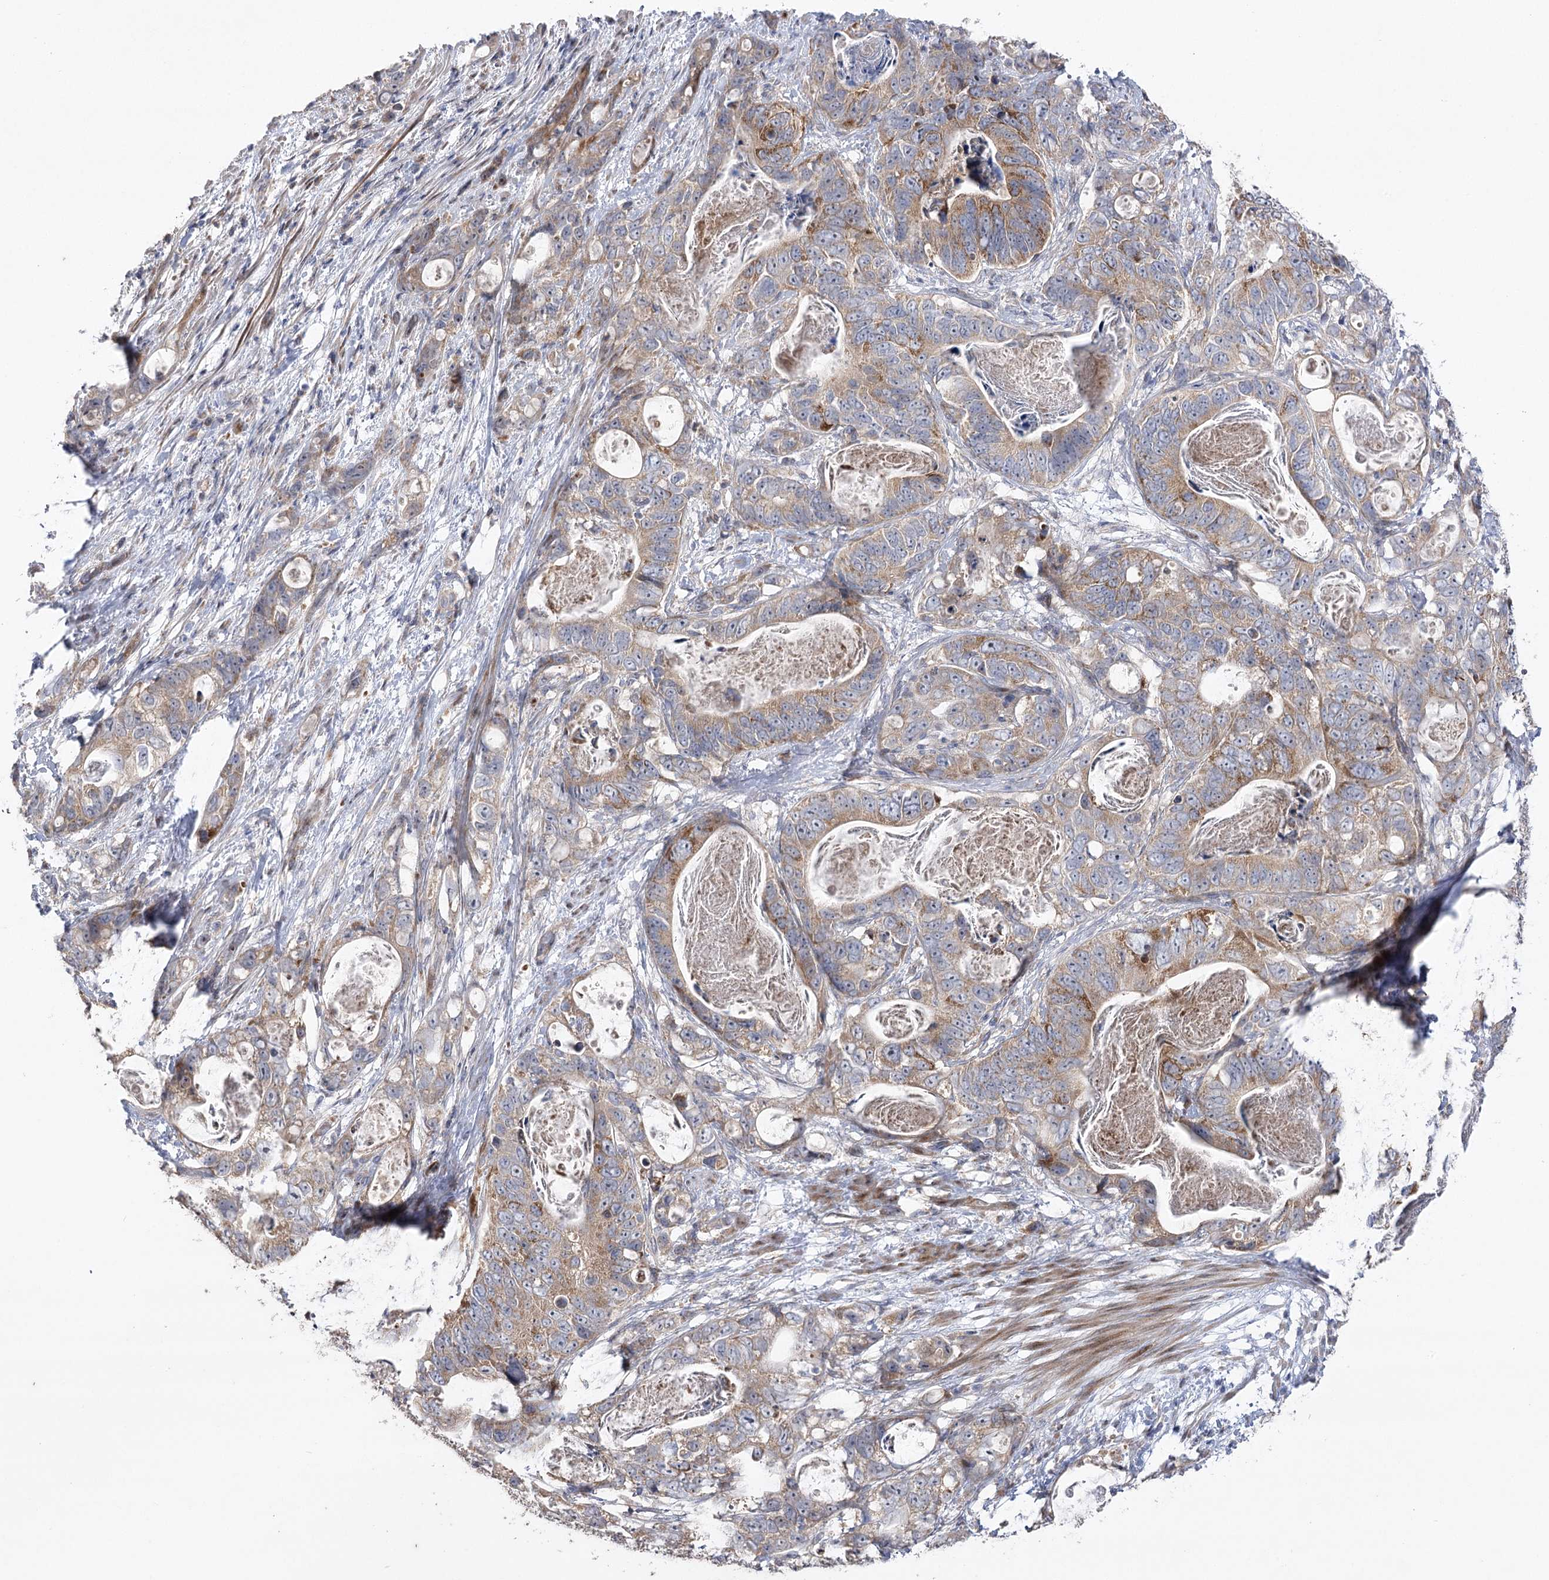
{"staining": {"intensity": "moderate", "quantity": "25%-75%", "location": "cytoplasmic/membranous"}, "tissue": "stomach cancer", "cell_type": "Tumor cells", "image_type": "cancer", "snomed": [{"axis": "morphology", "description": "Normal tissue, NOS"}, {"axis": "morphology", "description": "Adenocarcinoma, NOS"}, {"axis": "topography", "description": "Stomach"}], "caption": "Immunohistochemical staining of stomach cancer displays moderate cytoplasmic/membranous protein staining in about 25%-75% of tumor cells.", "gene": "OBSL1", "patient": {"sex": "female", "age": 89}}